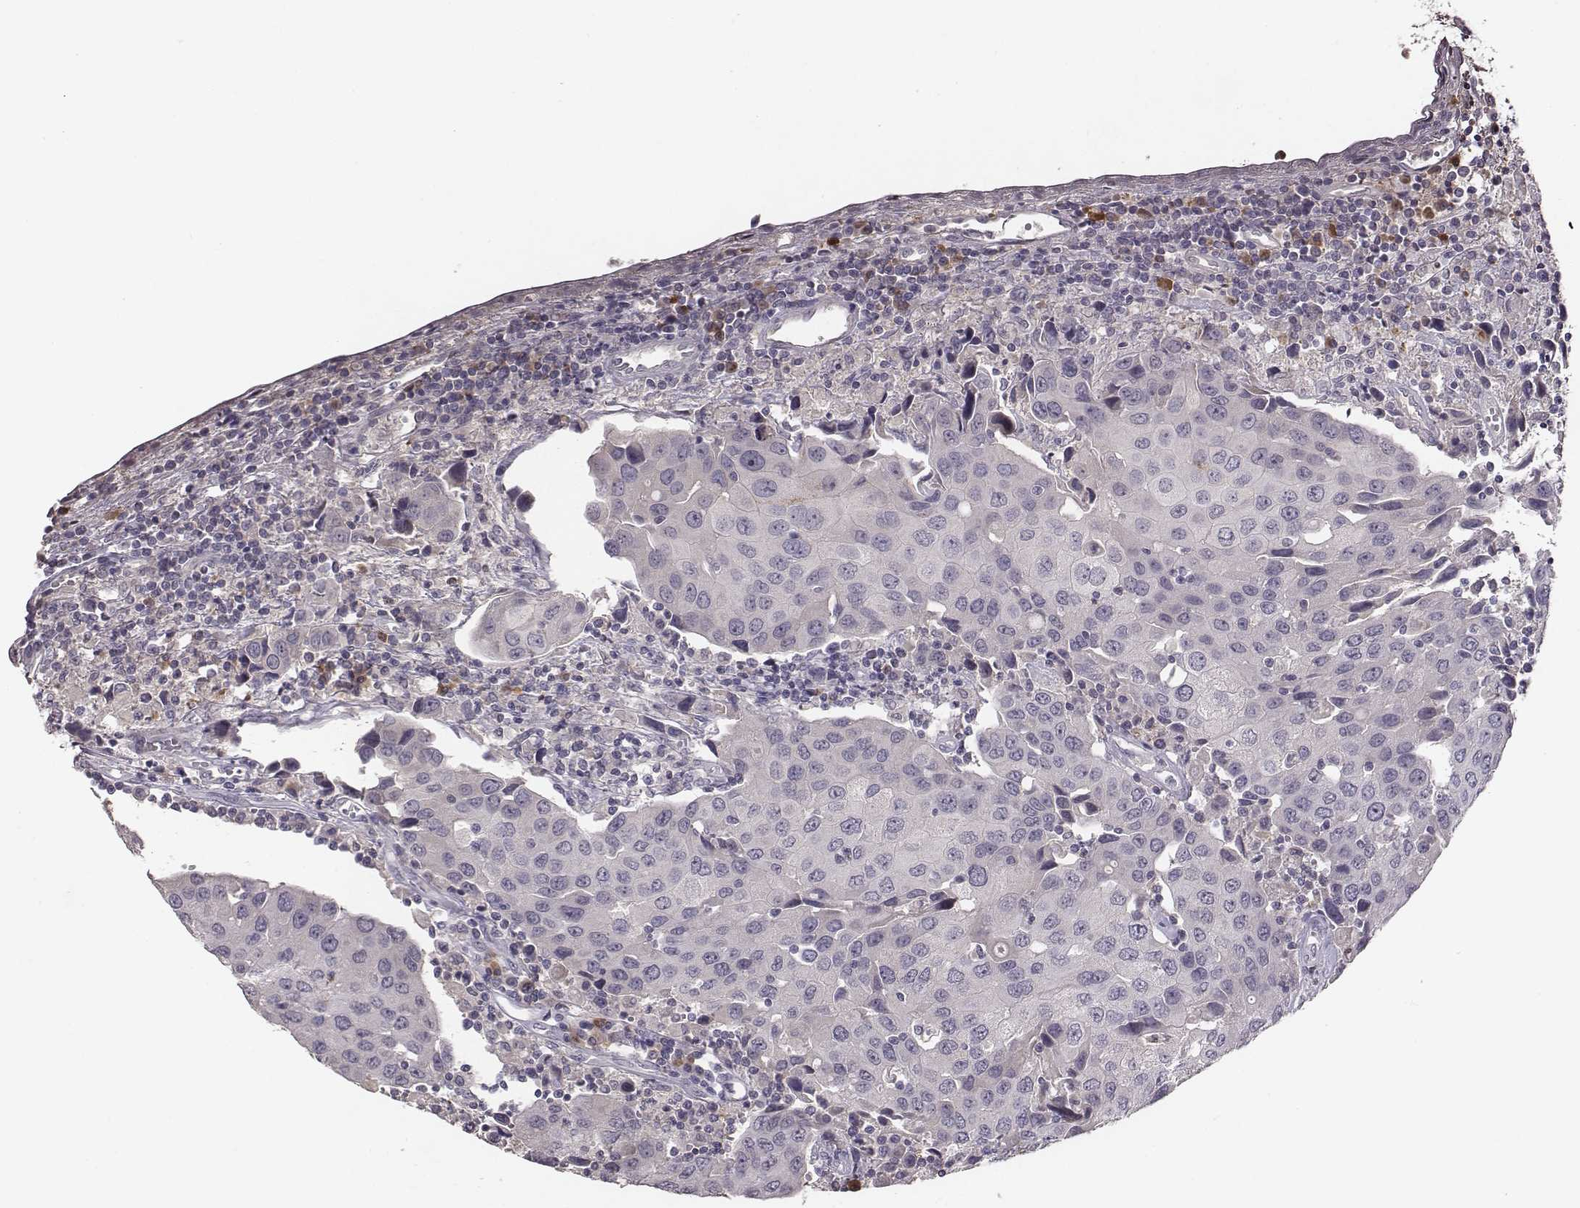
{"staining": {"intensity": "negative", "quantity": "none", "location": "none"}, "tissue": "urothelial cancer", "cell_type": "Tumor cells", "image_type": "cancer", "snomed": [{"axis": "morphology", "description": "Urothelial carcinoma, High grade"}, {"axis": "topography", "description": "Urinary bladder"}], "caption": "DAB immunohistochemical staining of high-grade urothelial carcinoma exhibits no significant positivity in tumor cells.", "gene": "SLC22A6", "patient": {"sex": "female", "age": 85}}